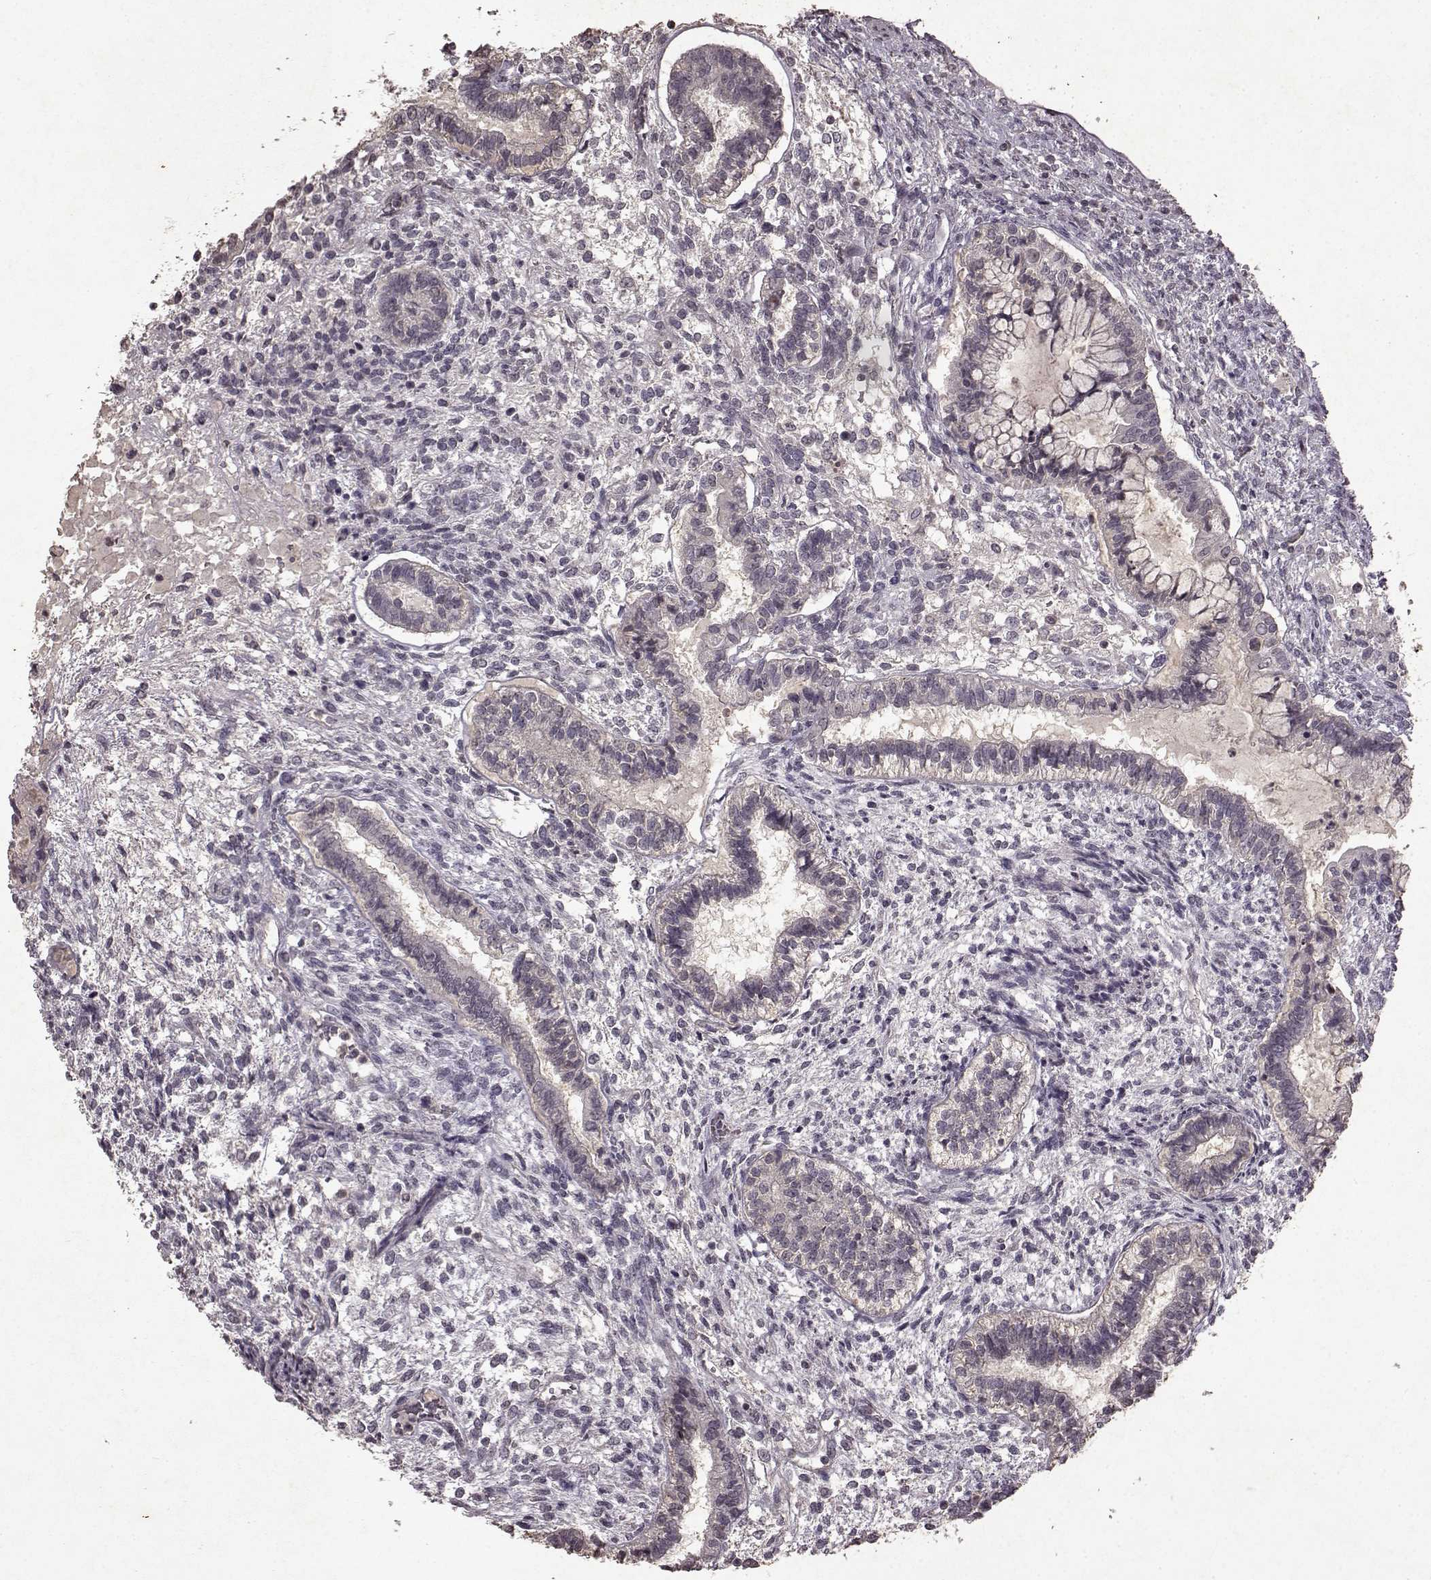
{"staining": {"intensity": "negative", "quantity": "none", "location": "none"}, "tissue": "testis cancer", "cell_type": "Tumor cells", "image_type": "cancer", "snomed": [{"axis": "morphology", "description": "Carcinoma, Embryonal, NOS"}, {"axis": "topography", "description": "Testis"}], "caption": "Immunohistochemical staining of embryonal carcinoma (testis) exhibits no significant staining in tumor cells. (Brightfield microscopy of DAB immunohistochemistry at high magnification).", "gene": "LHB", "patient": {"sex": "male", "age": 37}}